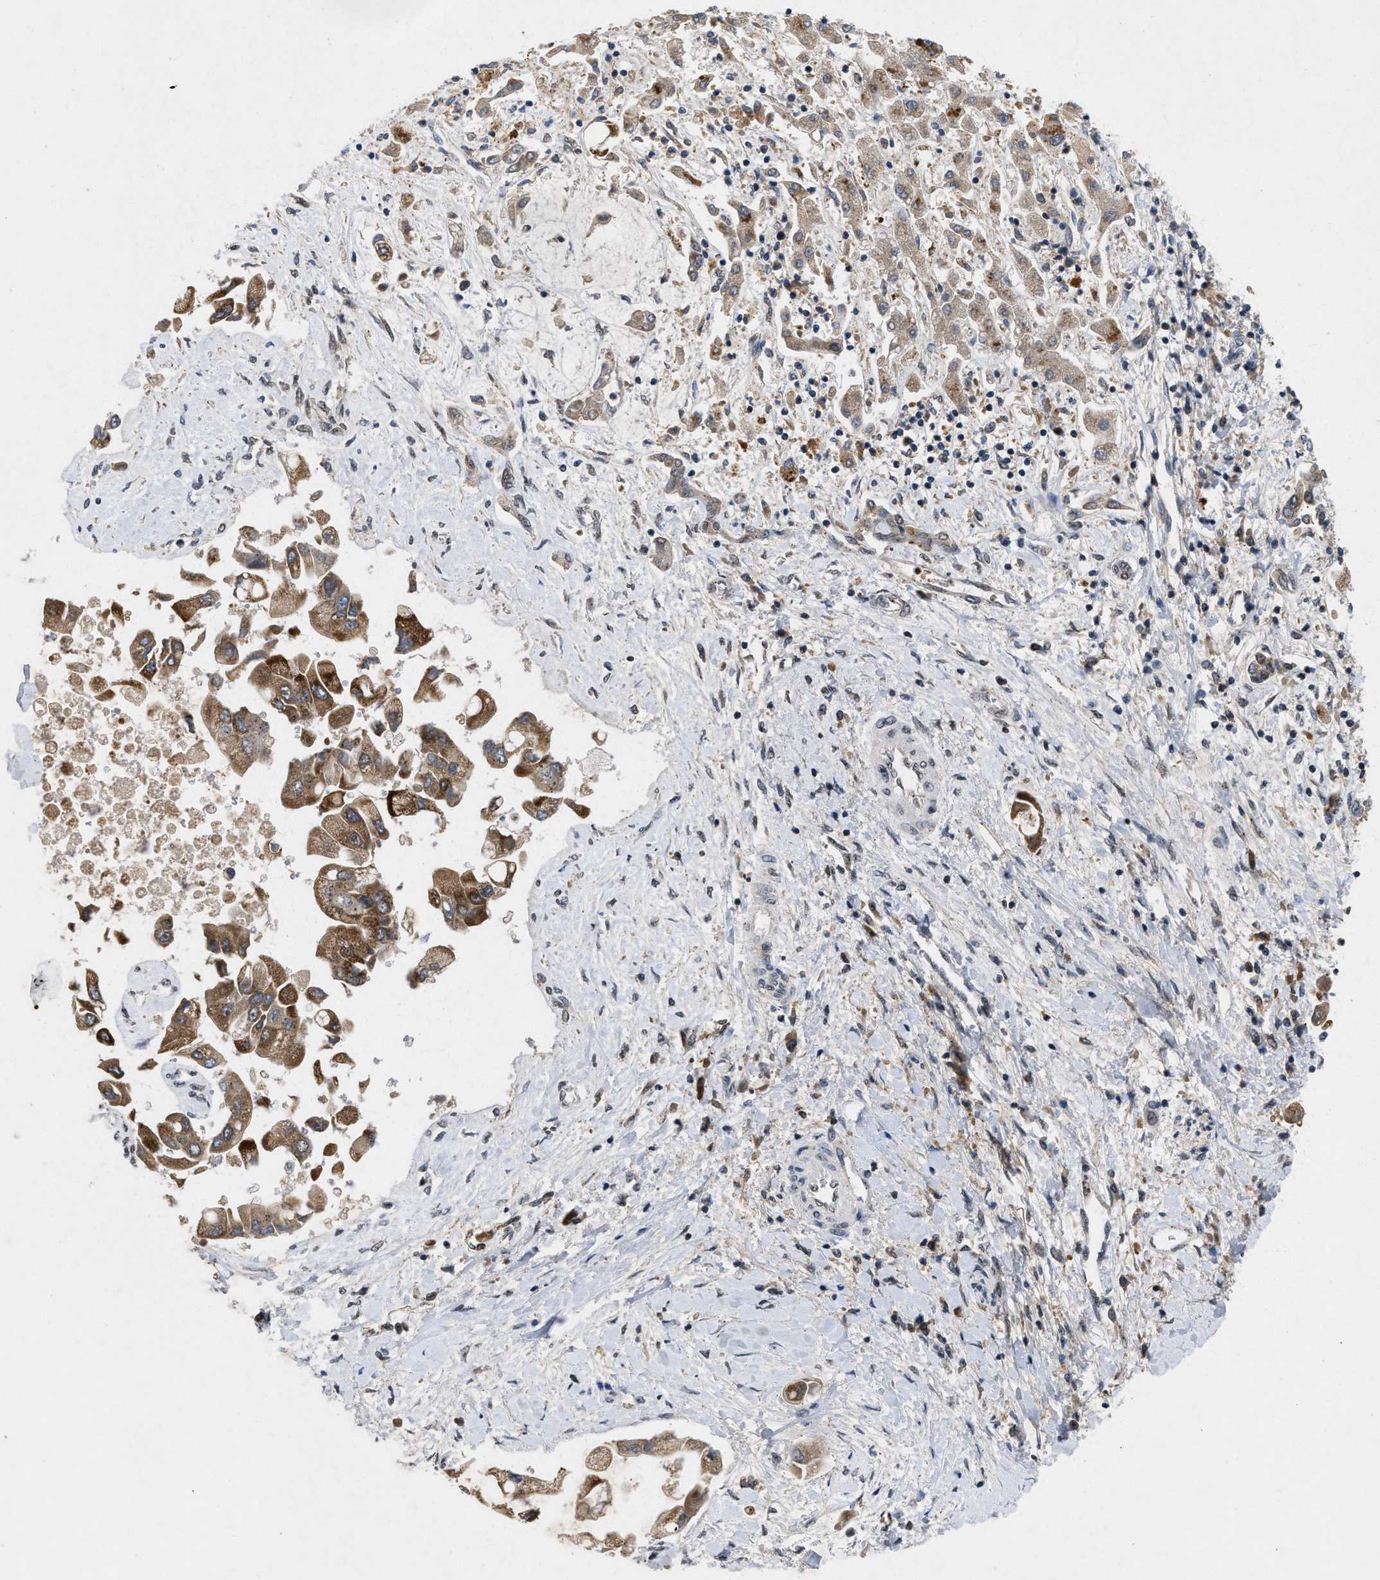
{"staining": {"intensity": "moderate", "quantity": ">75%", "location": "cytoplasmic/membranous"}, "tissue": "liver cancer", "cell_type": "Tumor cells", "image_type": "cancer", "snomed": [{"axis": "morphology", "description": "Cholangiocarcinoma"}, {"axis": "topography", "description": "Liver"}], "caption": "Human liver cancer (cholangiocarcinoma) stained for a protein (brown) exhibits moderate cytoplasmic/membranous positive staining in about >75% of tumor cells.", "gene": "ZNF346", "patient": {"sex": "male", "age": 50}}